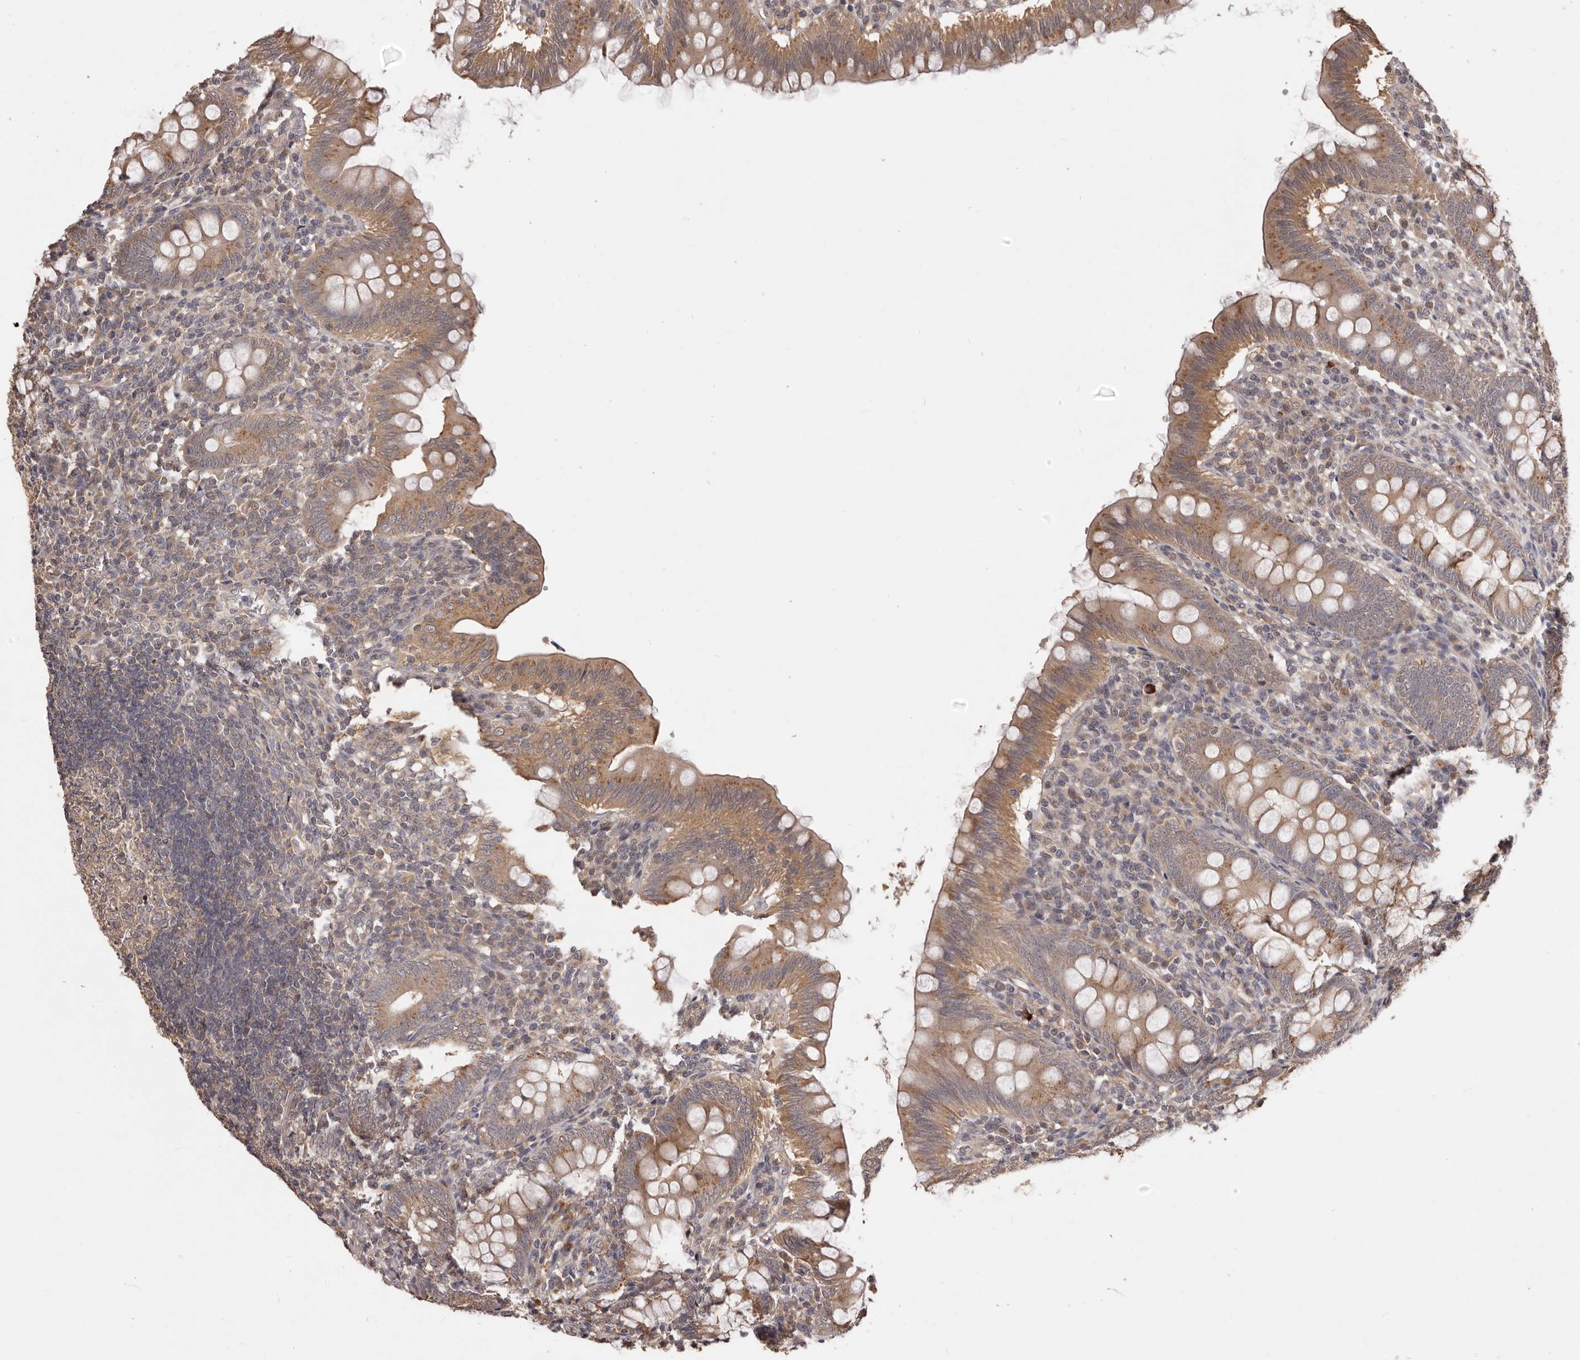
{"staining": {"intensity": "moderate", "quantity": ">75%", "location": "cytoplasmic/membranous"}, "tissue": "appendix", "cell_type": "Glandular cells", "image_type": "normal", "snomed": [{"axis": "morphology", "description": "Normal tissue, NOS"}, {"axis": "topography", "description": "Appendix"}], "caption": "Unremarkable appendix exhibits moderate cytoplasmic/membranous staining in about >75% of glandular cells Using DAB (3,3'-diaminobenzidine) (brown) and hematoxylin (blue) stains, captured at high magnification using brightfield microscopy..", "gene": "MTO1", "patient": {"sex": "male", "age": 14}}